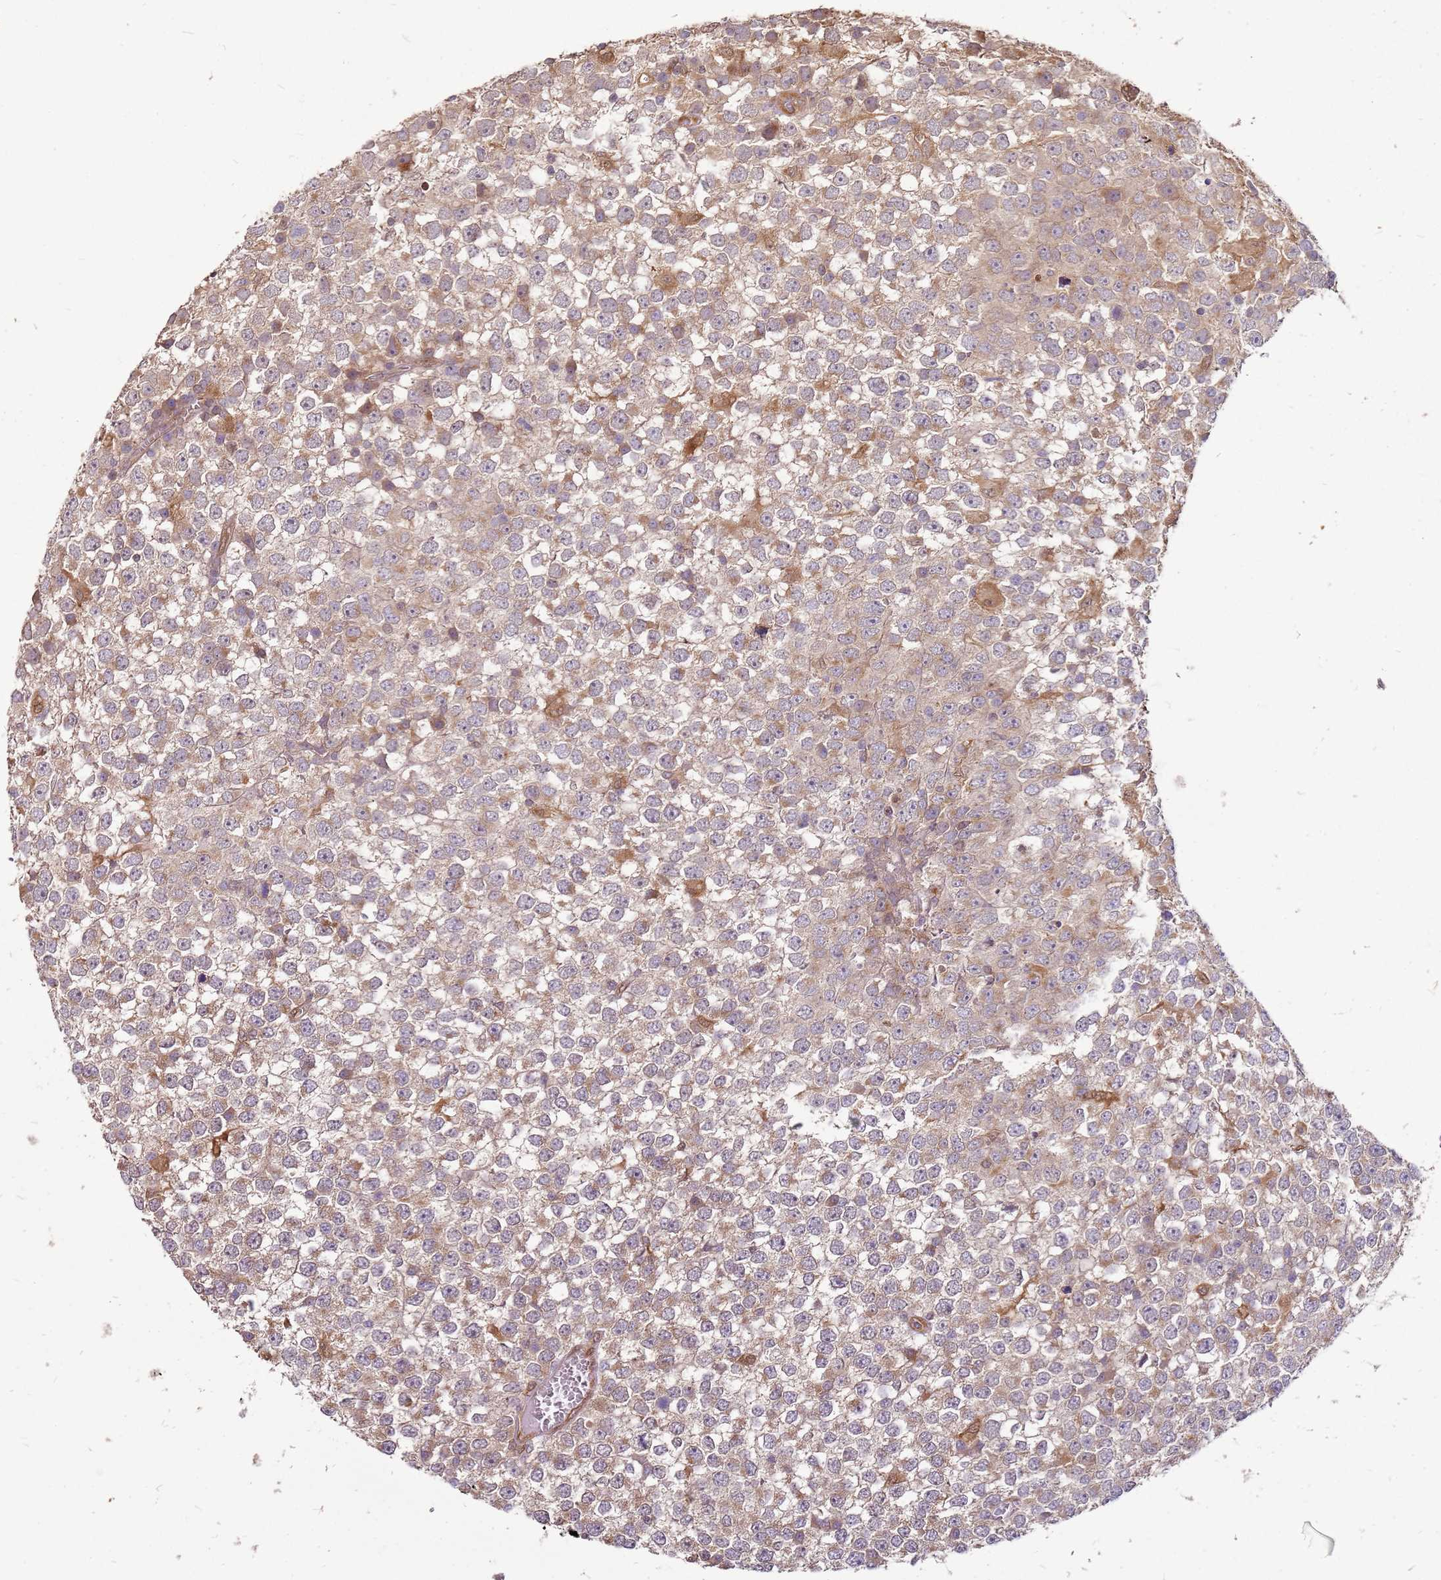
{"staining": {"intensity": "moderate", "quantity": ">75%", "location": "cytoplasmic/membranous"}, "tissue": "testis cancer", "cell_type": "Tumor cells", "image_type": "cancer", "snomed": [{"axis": "morphology", "description": "Seminoma, NOS"}, {"axis": "topography", "description": "Testis"}], "caption": "This photomicrograph exhibits immunohistochemistry staining of human testis cancer (seminoma), with medium moderate cytoplasmic/membranous staining in approximately >75% of tumor cells.", "gene": "NUDT14", "patient": {"sex": "male", "age": 65}}